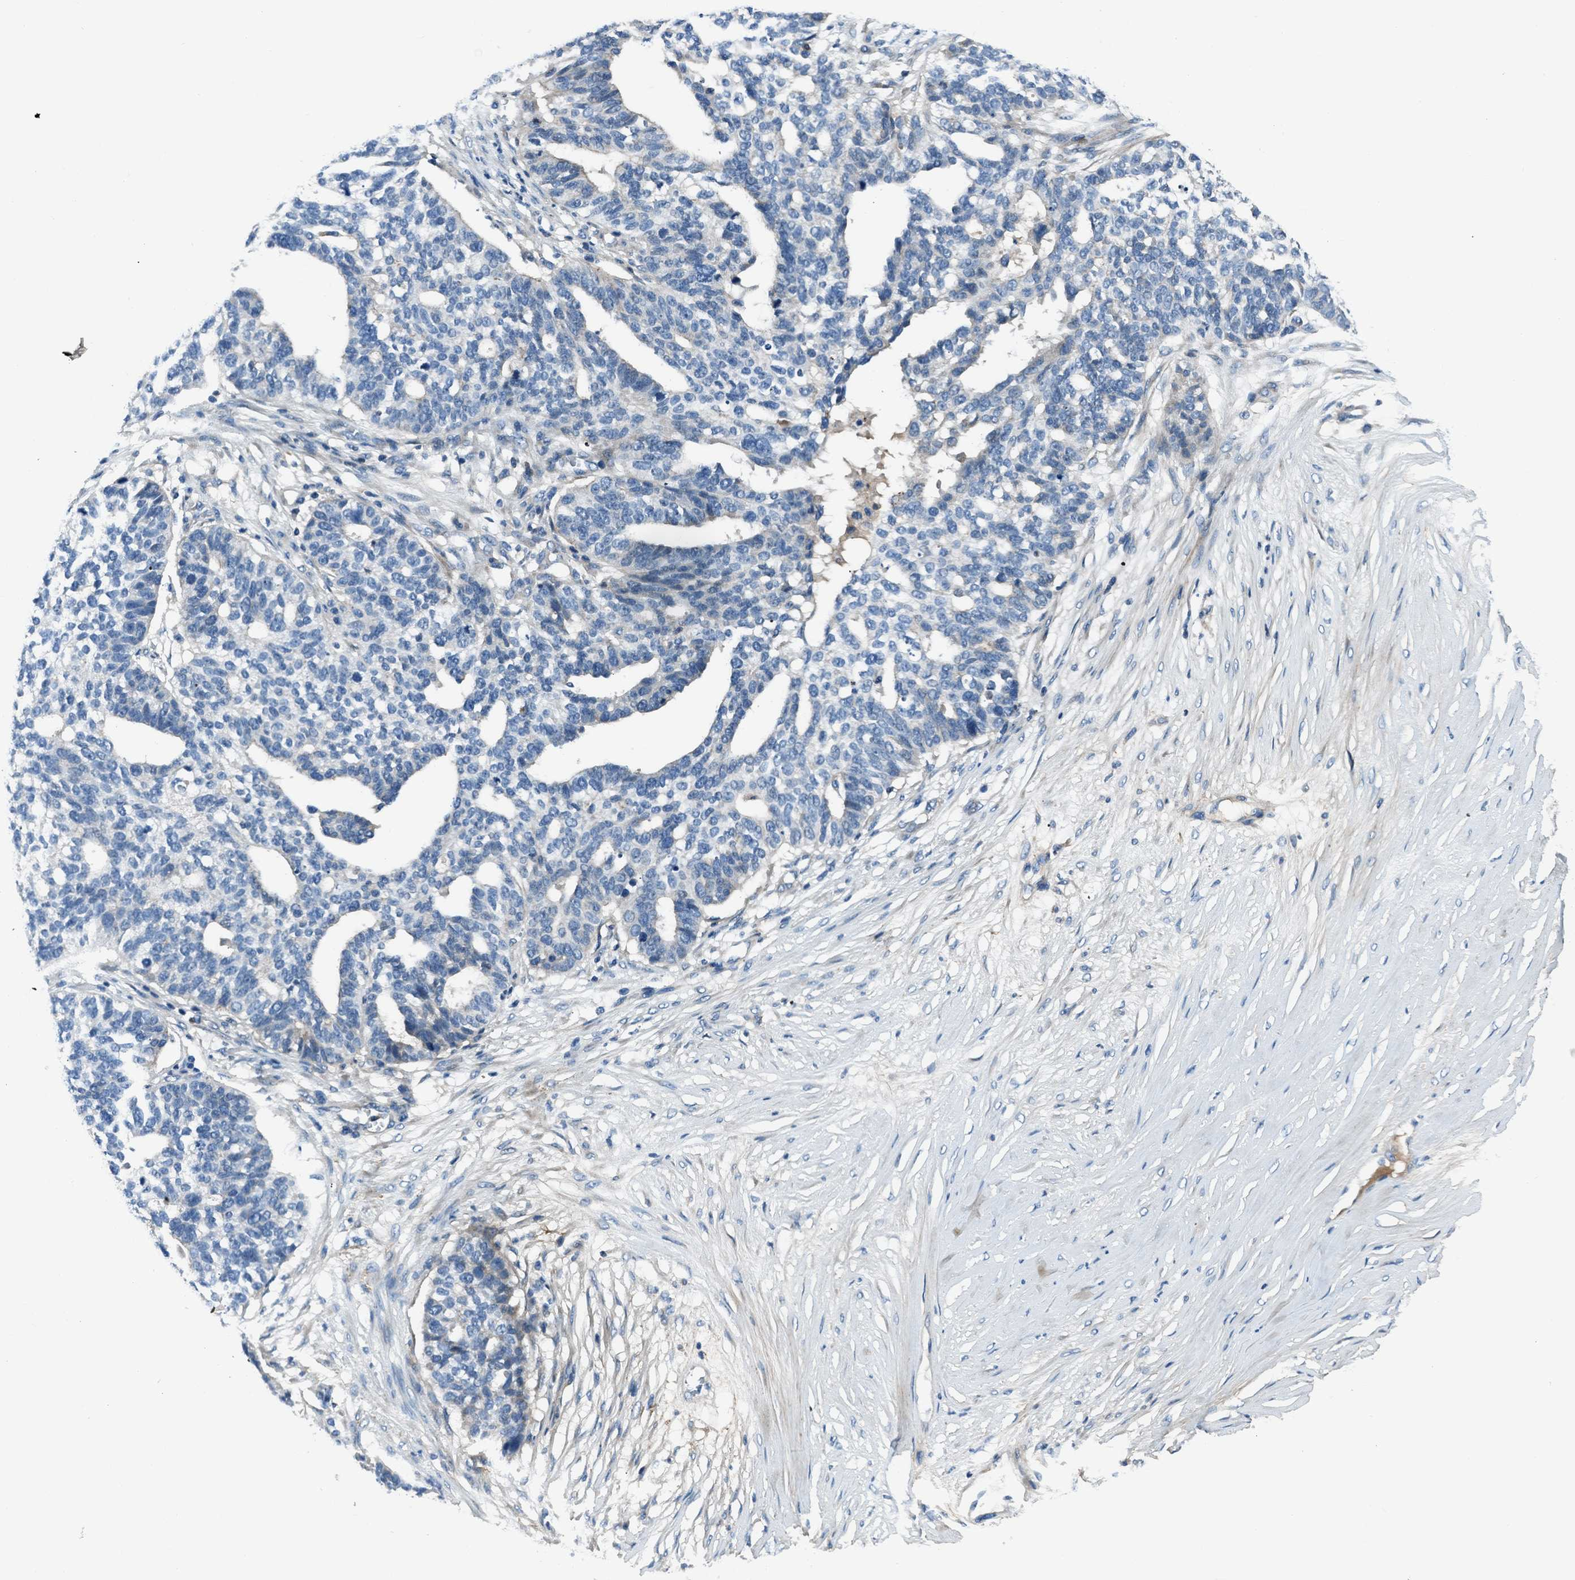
{"staining": {"intensity": "negative", "quantity": "none", "location": "none"}, "tissue": "ovarian cancer", "cell_type": "Tumor cells", "image_type": "cancer", "snomed": [{"axis": "morphology", "description": "Cystadenocarcinoma, serous, NOS"}, {"axis": "topography", "description": "Ovary"}], "caption": "Ovarian cancer (serous cystadenocarcinoma) stained for a protein using immunohistochemistry (IHC) exhibits no staining tumor cells.", "gene": "SLC38A6", "patient": {"sex": "female", "age": 59}}